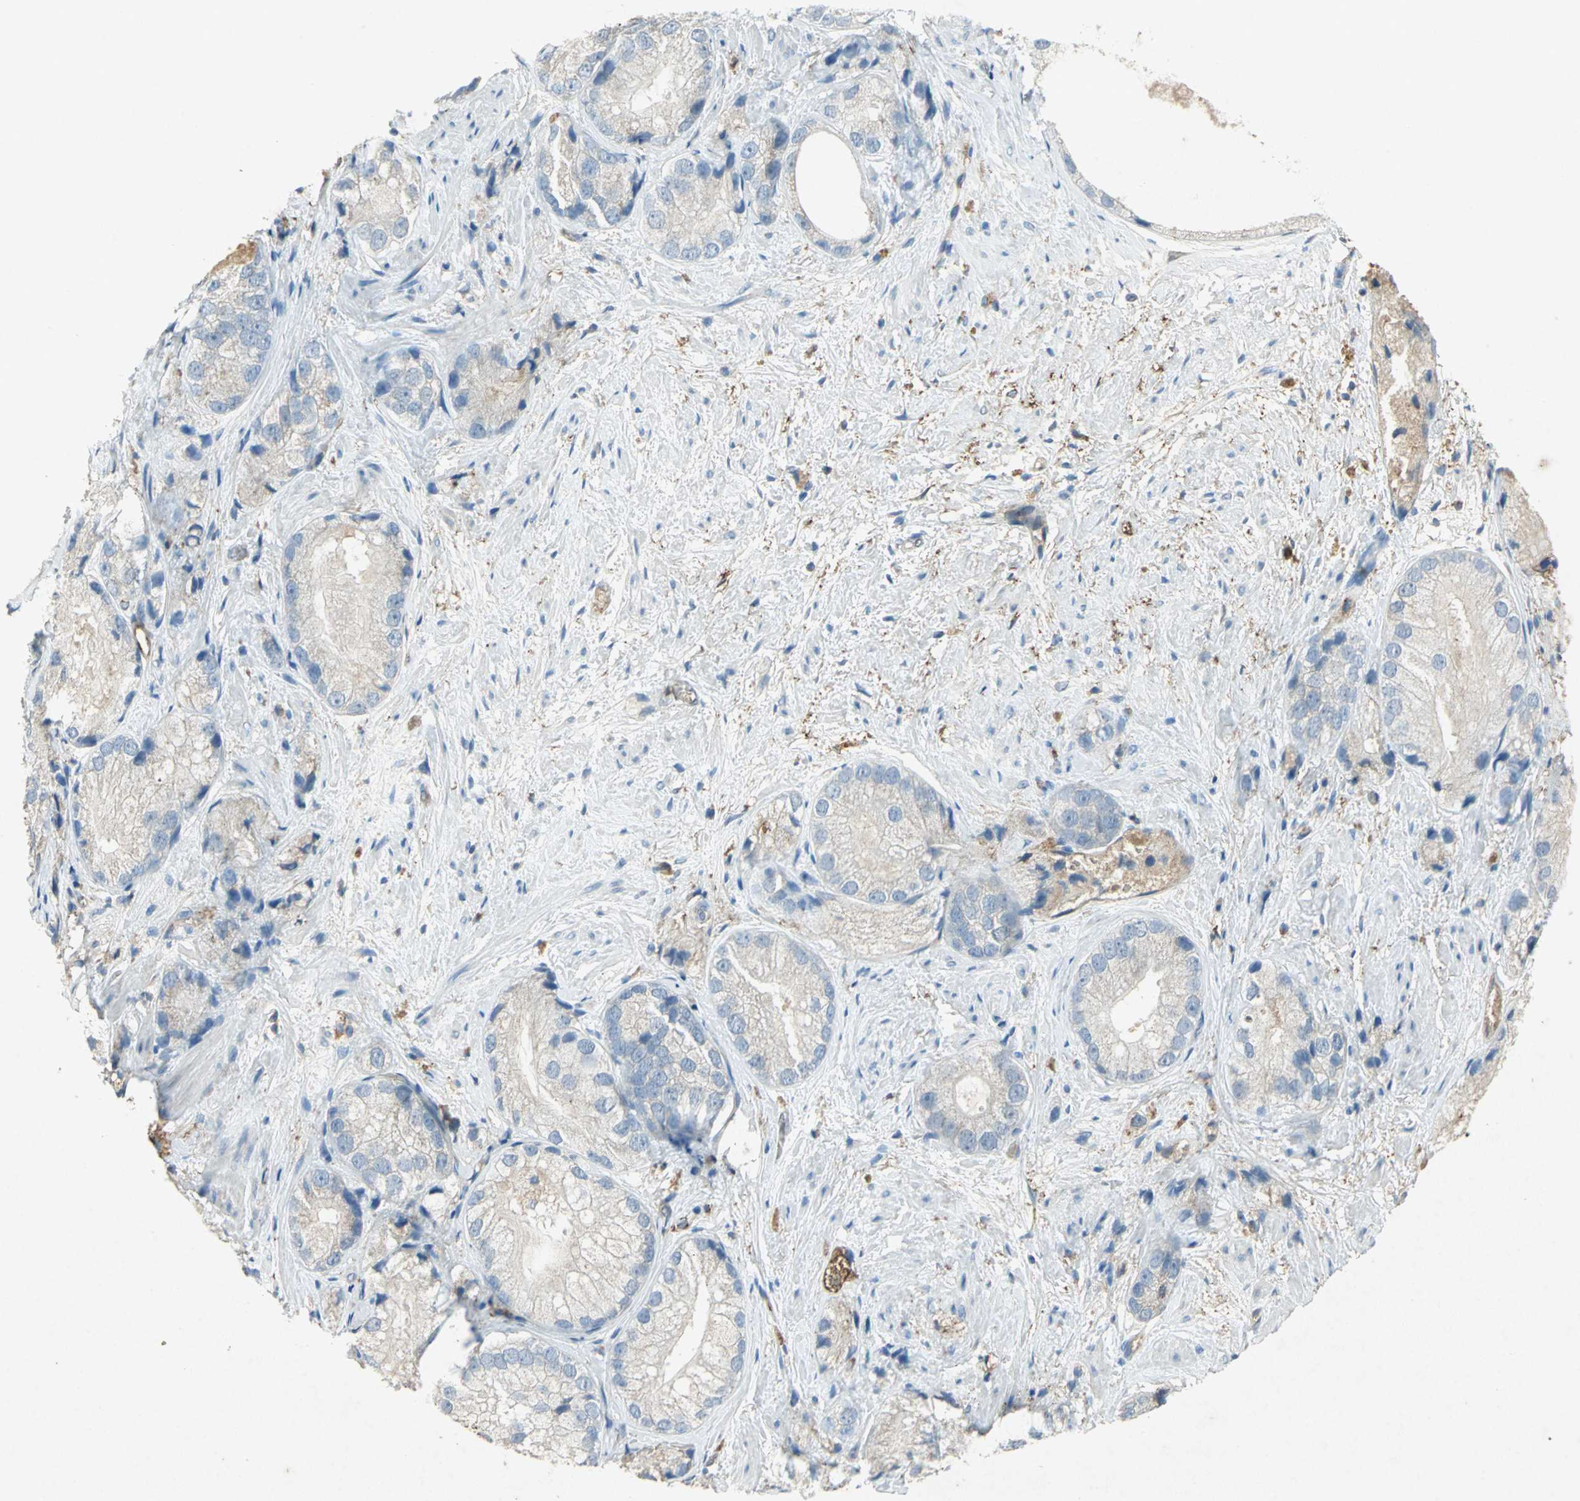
{"staining": {"intensity": "weak", "quantity": "<25%", "location": "cytoplasmic/membranous"}, "tissue": "prostate cancer", "cell_type": "Tumor cells", "image_type": "cancer", "snomed": [{"axis": "morphology", "description": "Adenocarcinoma, Low grade"}, {"axis": "topography", "description": "Prostate"}], "caption": "Tumor cells are negative for protein expression in human low-grade adenocarcinoma (prostate).", "gene": "CCR6", "patient": {"sex": "male", "age": 69}}